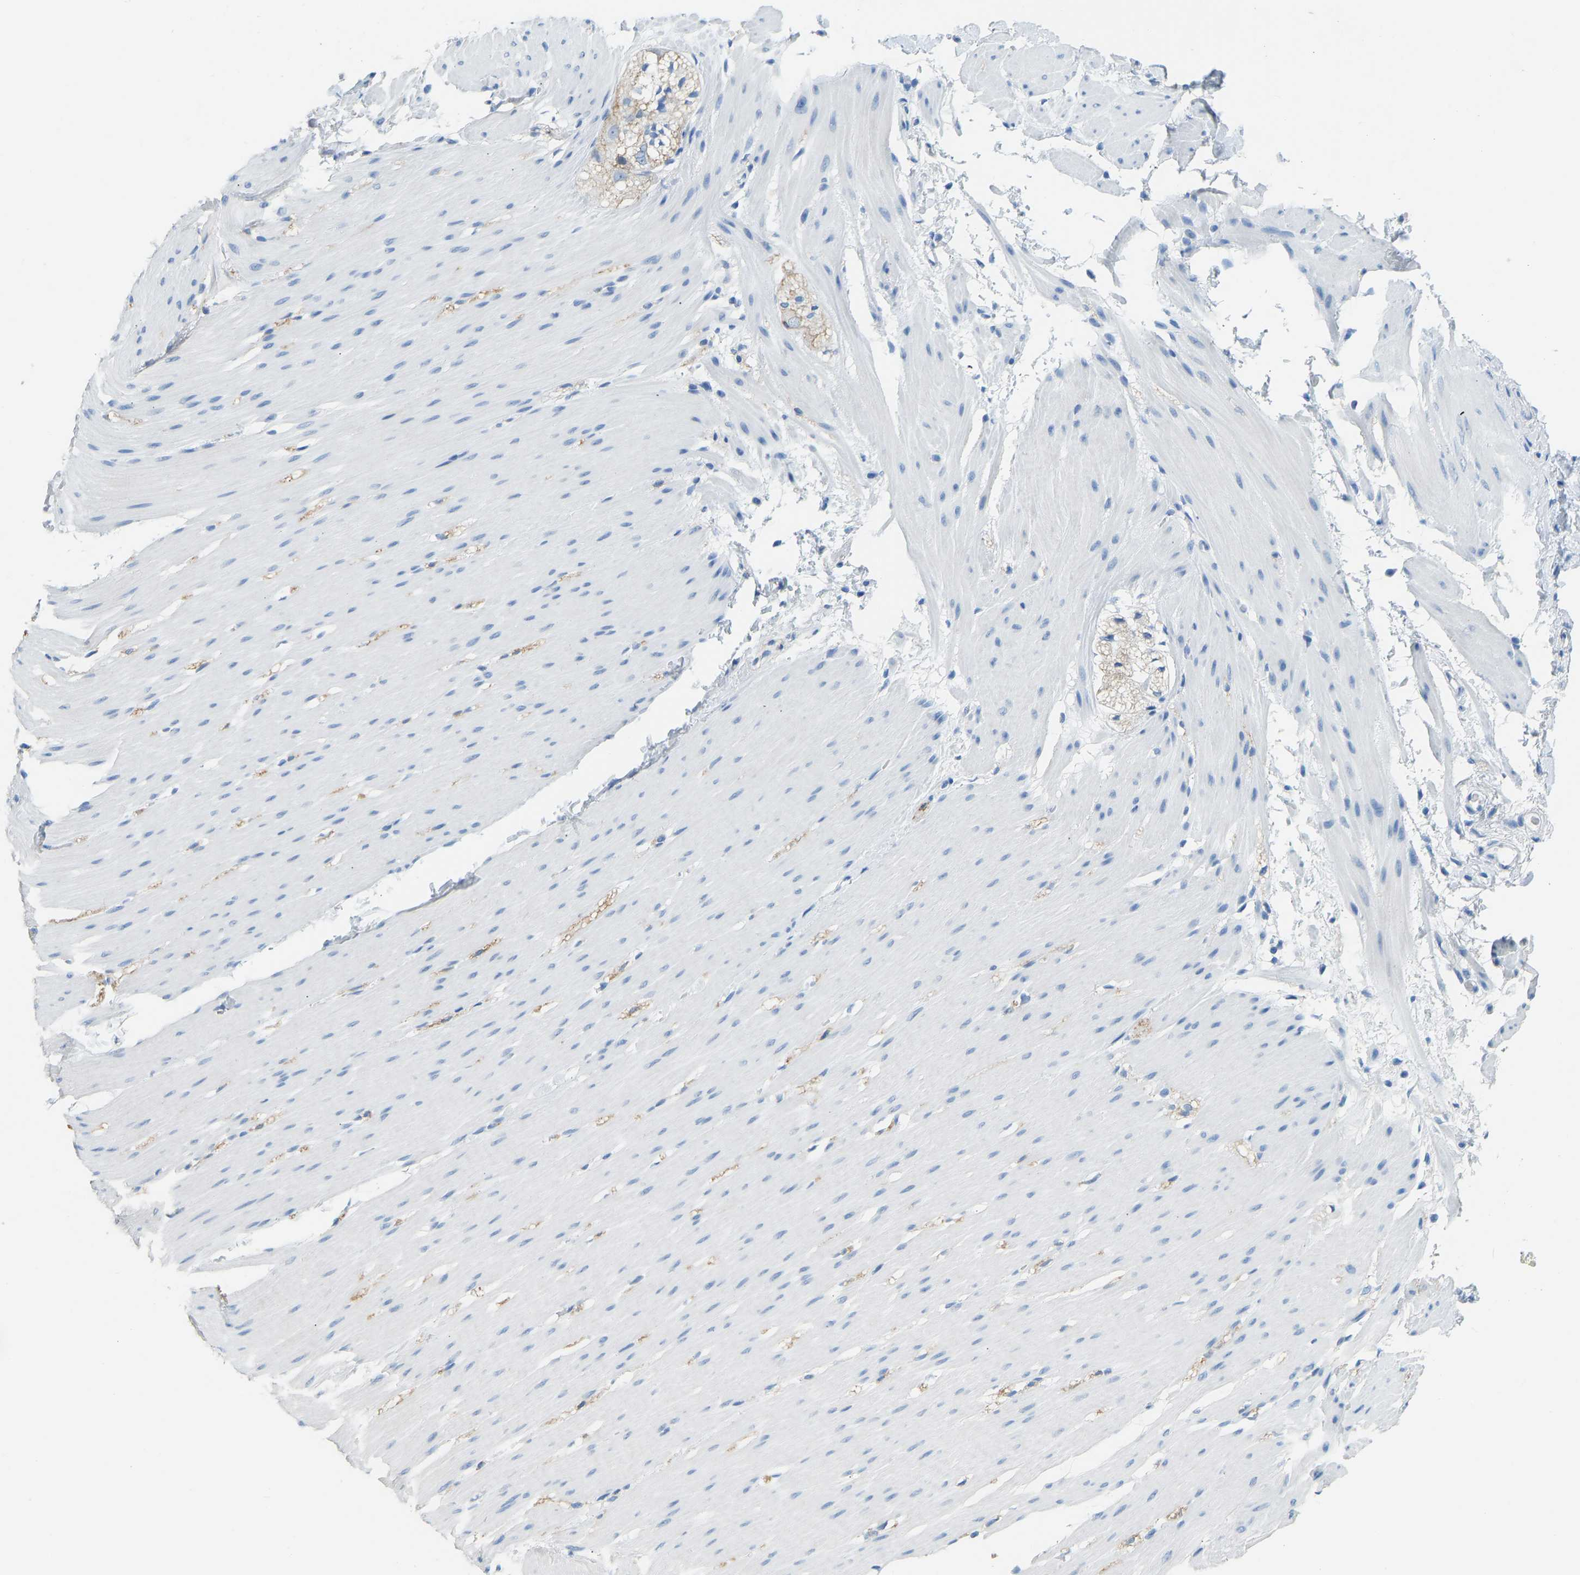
{"staining": {"intensity": "negative", "quantity": "none", "location": "none"}, "tissue": "smooth muscle", "cell_type": "Smooth muscle cells", "image_type": "normal", "snomed": [{"axis": "morphology", "description": "Normal tissue, NOS"}, {"axis": "topography", "description": "Smooth muscle"}, {"axis": "topography", "description": "Colon"}], "caption": "Histopathology image shows no protein positivity in smooth muscle cells of benign smooth muscle.", "gene": "ATP1A1", "patient": {"sex": "male", "age": 67}}